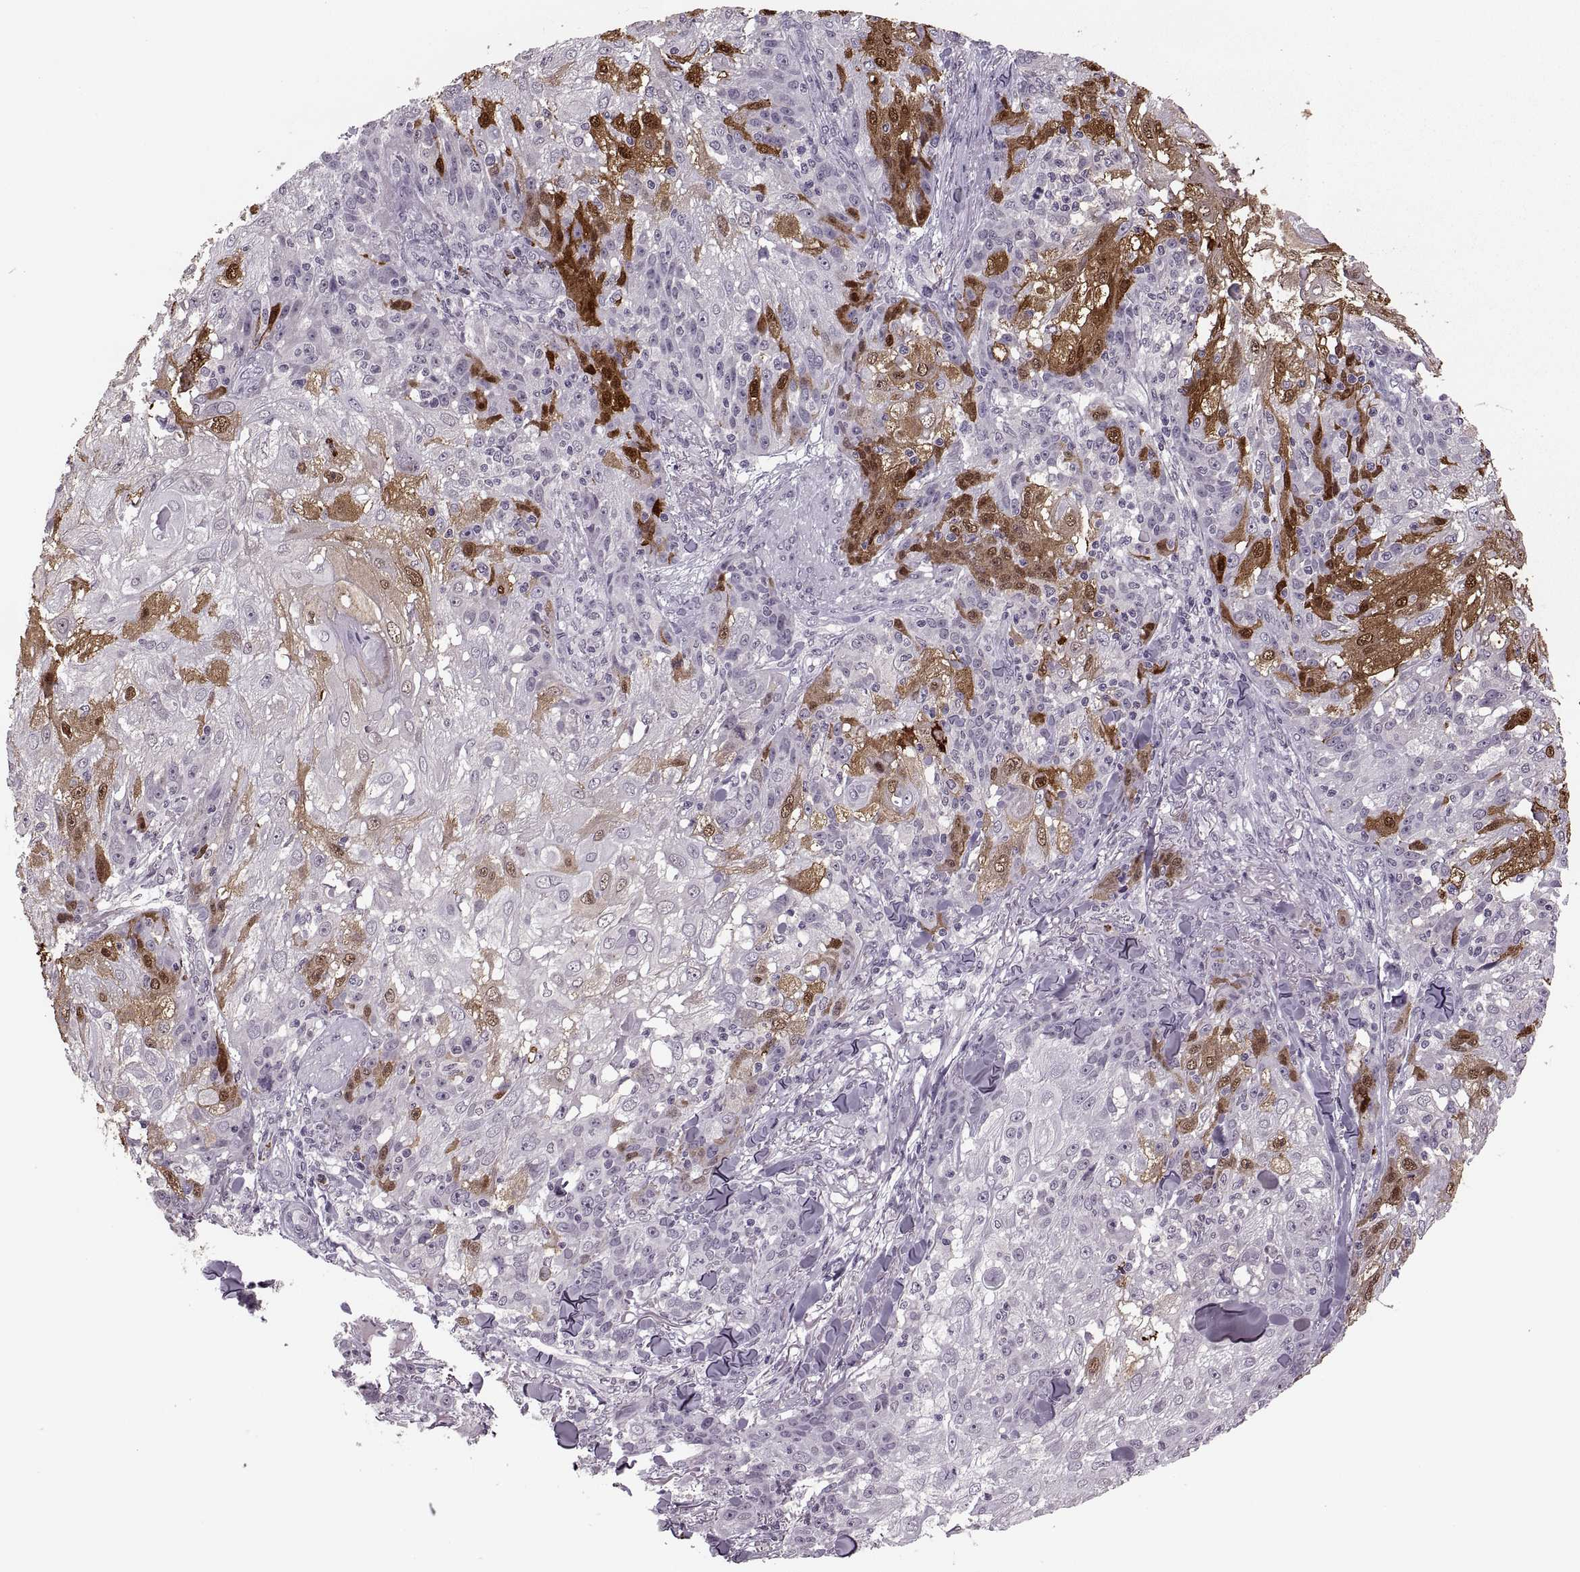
{"staining": {"intensity": "moderate", "quantity": "<25%", "location": "cytoplasmic/membranous,nuclear"}, "tissue": "skin cancer", "cell_type": "Tumor cells", "image_type": "cancer", "snomed": [{"axis": "morphology", "description": "Normal tissue, NOS"}, {"axis": "morphology", "description": "Squamous cell carcinoma, NOS"}, {"axis": "topography", "description": "Skin"}], "caption": "Immunohistochemistry (DAB (3,3'-diaminobenzidine)) staining of human squamous cell carcinoma (skin) shows moderate cytoplasmic/membranous and nuclear protein positivity in about <25% of tumor cells. The protein is stained brown, and the nuclei are stained in blue (DAB (3,3'-diaminobenzidine) IHC with brightfield microscopy, high magnification).", "gene": "PAGE5", "patient": {"sex": "female", "age": 83}}